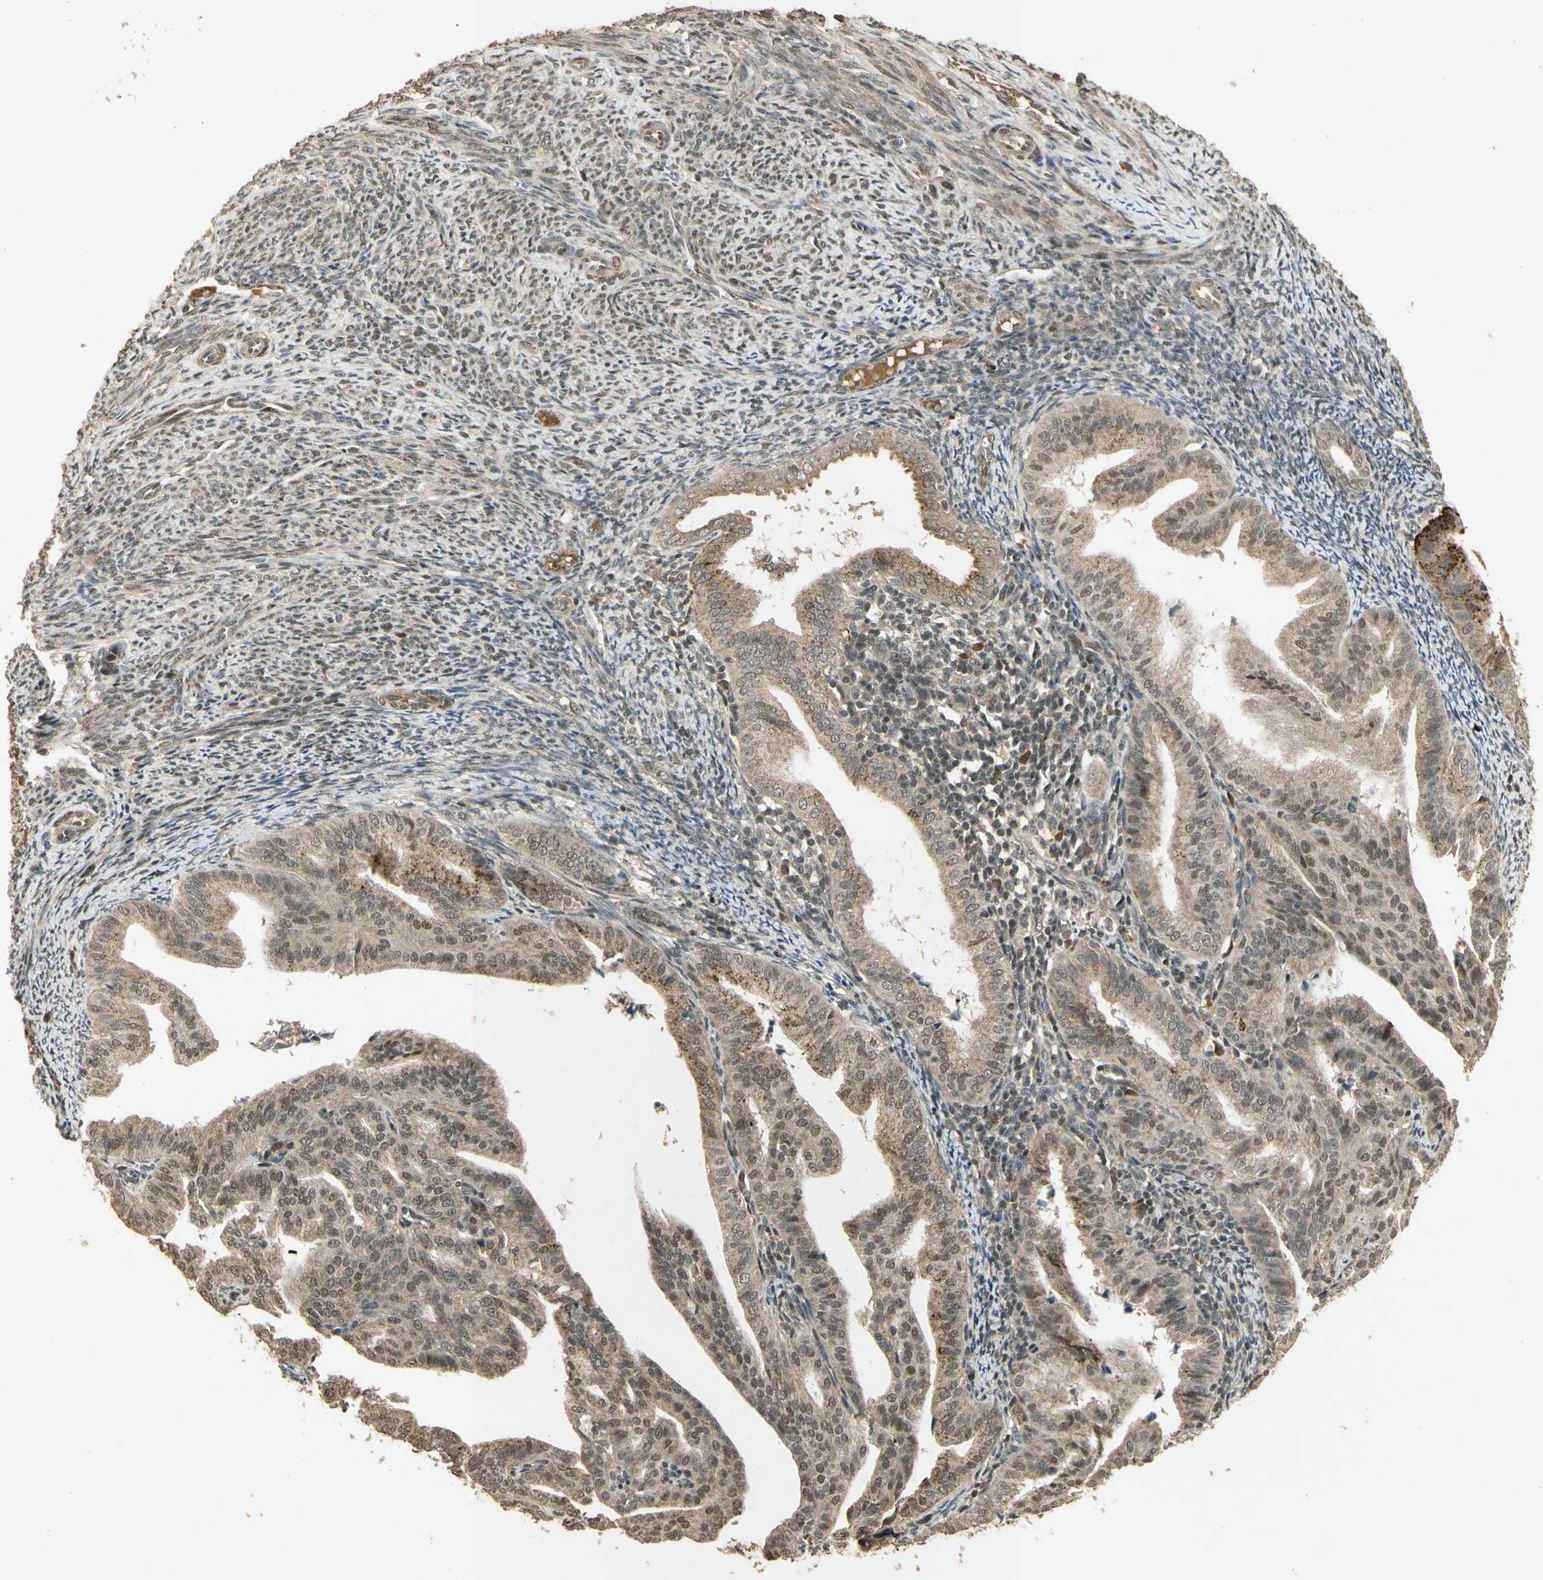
{"staining": {"intensity": "moderate", "quantity": ">75%", "location": "cytoplasmic/membranous,nuclear"}, "tissue": "endometrial cancer", "cell_type": "Tumor cells", "image_type": "cancer", "snomed": [{"axis": "morphology", "description": "Adenocarcinoma, NOS"}, {"axis": "topography", "description": "Endometrium"}], "caption": "IHC photomicrograph of neoplastic tissue: endometrial adenocarcinoma stained using immunohistochemistry exhibits medium levels of moderate protein expression localized specifically in the cytoplasmic/membranous and nuclear of tumor cells, appearing as a cytoplasmic/membranous and nuclear brown color.", "gene": "GMEB2", "patient": {"sex": "female", "age": 58}}